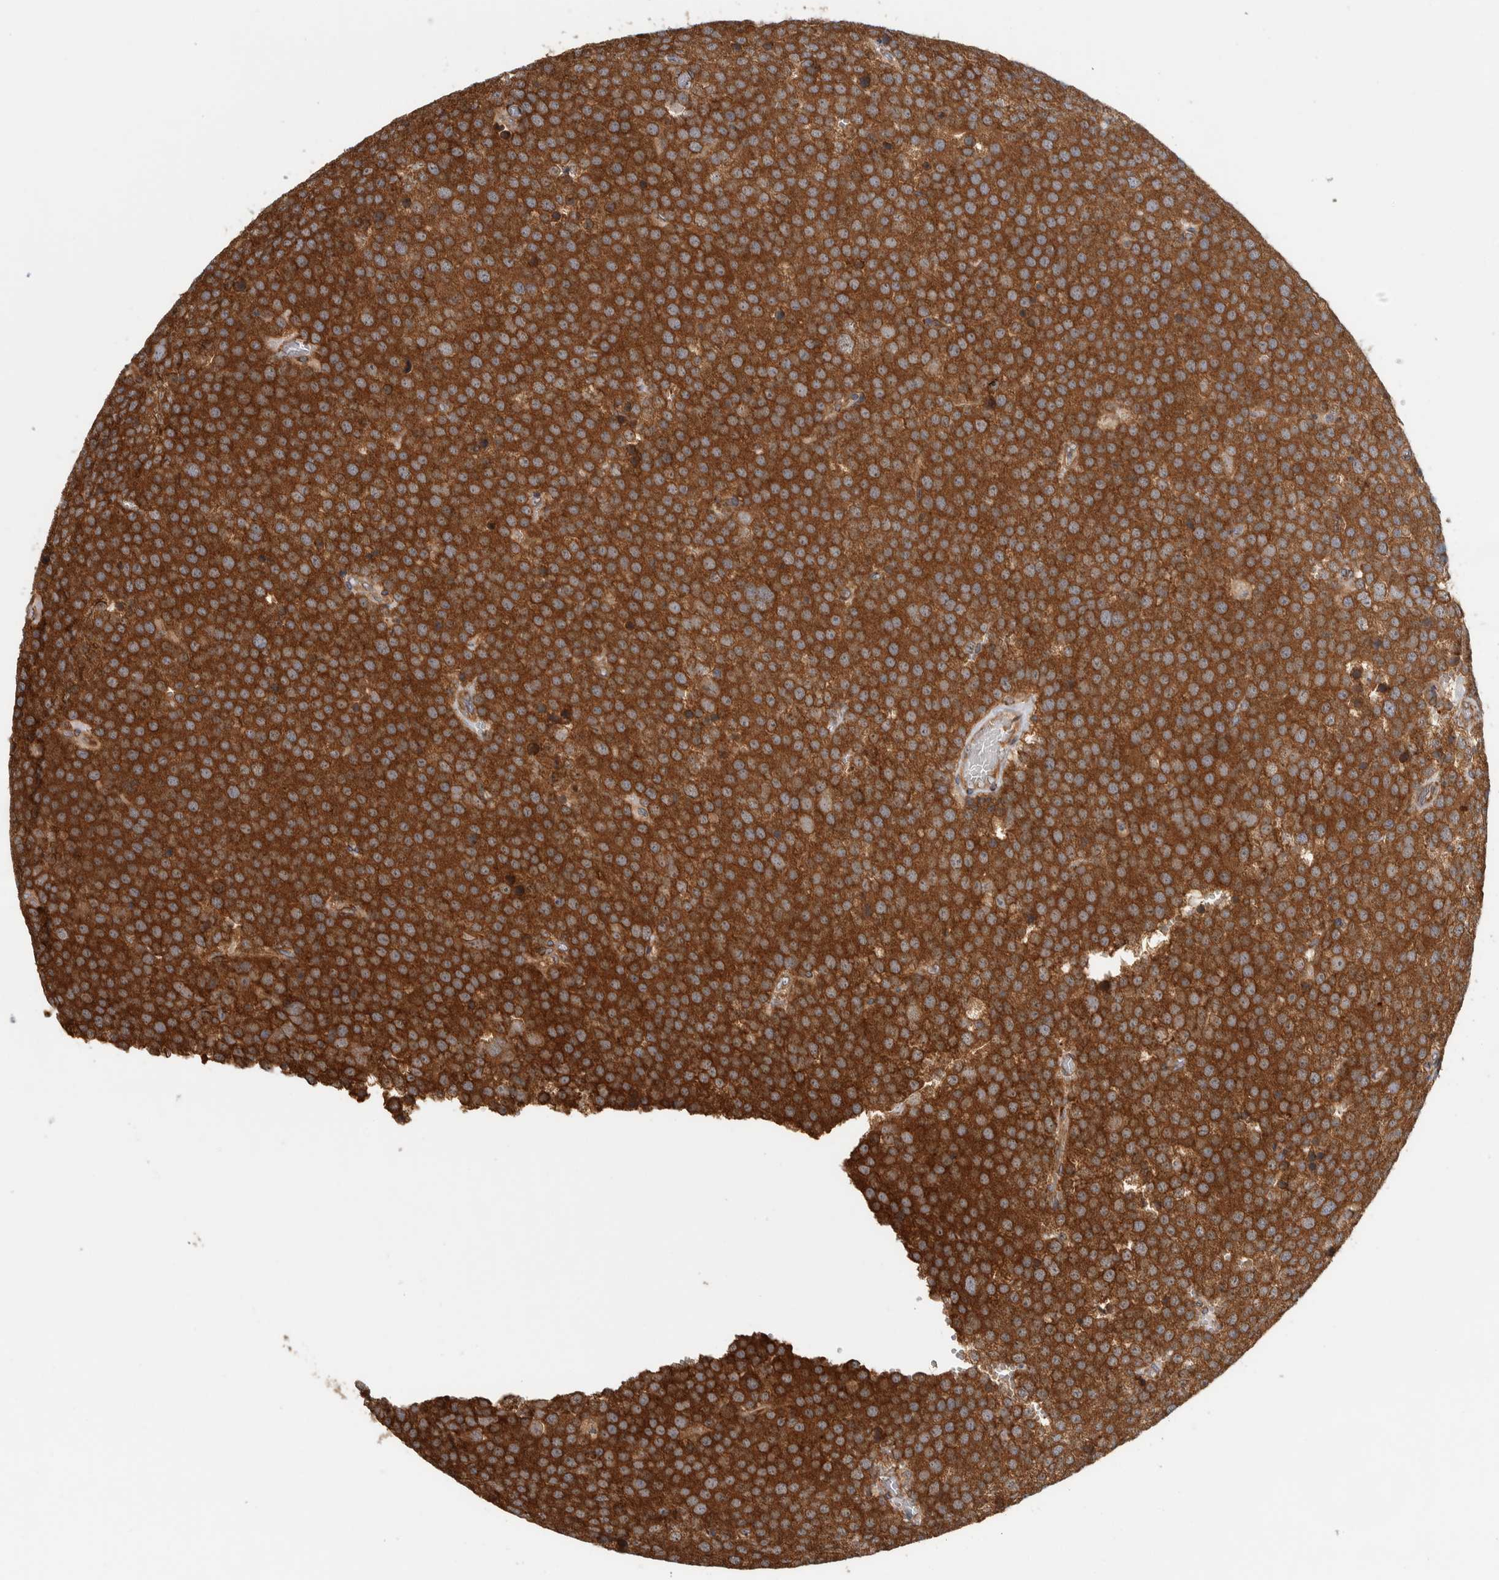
{"staining": {"intensity": "strong", "quantity": ">75%", "location": "cytoplasmic/membranous"}, "tissue": "testis cancer", "cell_type": "Tumor cells", "image_type": "cancer", "snomed": [{"axis": "morphology", "description": "Normal tissue, NOS"}, {"axis": "morphology", "description": "Seminoma, NOS"}, {"axis": "topography", "description": "Testis"}], "caption": "Testis cancer was stained to show a protein in brown. There is high levels of strong cytoplasmic/membranous expression in about >75% of tumor cells.", "gene": "EIF3H", "patient": {"sex": "male", "age": 71}}